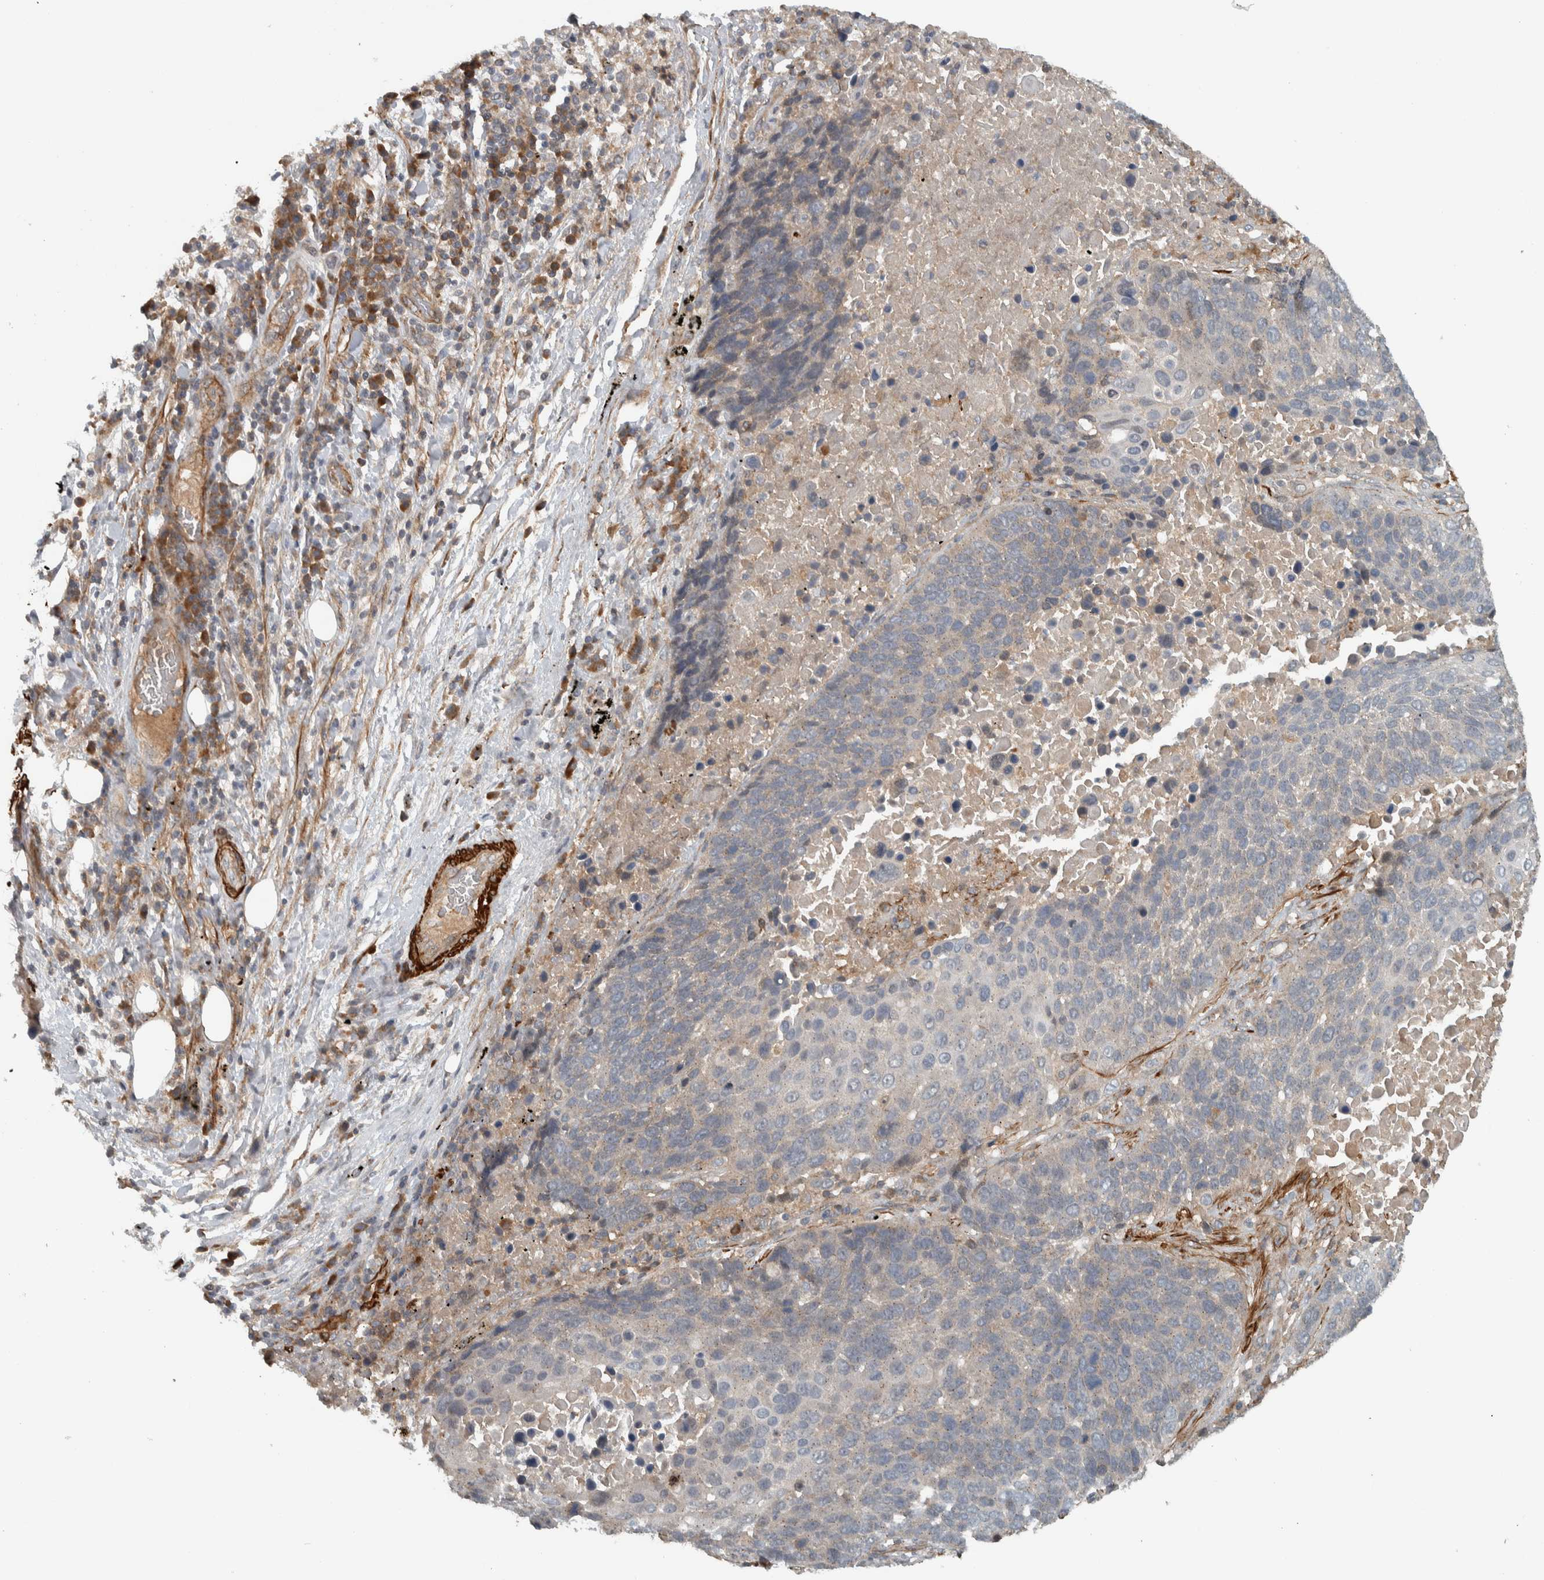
{"staining": {"intensity": "negative", "quantity": "none", "location": "none"}, "tissue": "lung cancer", "cell_type": "Tumor cells", "image_type": "cancer", "snomed": [{"axis": "morphology", "description": "Squamous cell carcinoma, NOS"}, {"axis": "topography", "description": "Lung"}], "caption": "This is an immunohistochemistry photomicrograph of human lung cancer (squamous cell carcinoma). There is no positivity in tumor cells.", "gene": "LBHD1", "patient": {"sex": "male", "age": 66}}